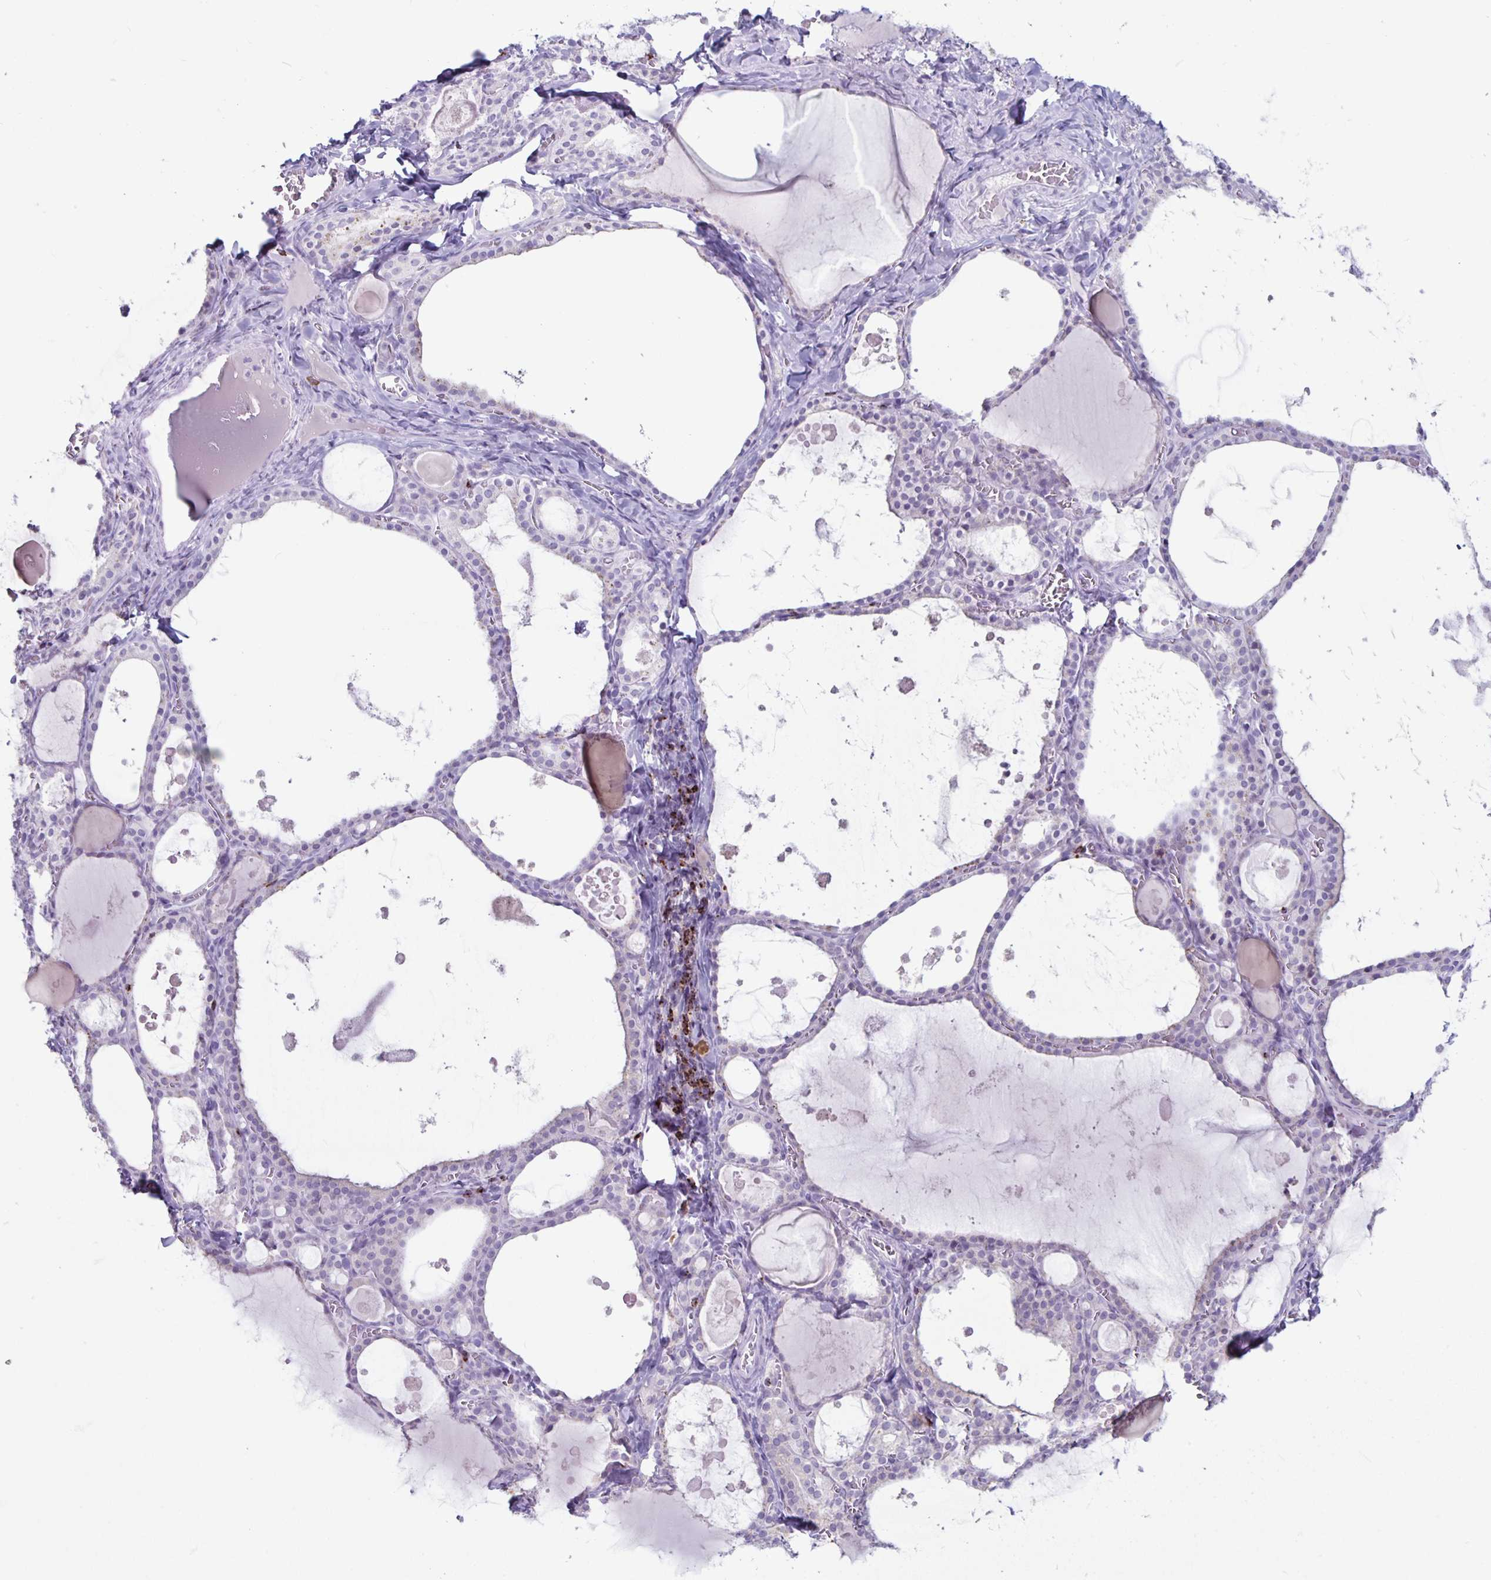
{"staining": {"intensity": "negative", "quantity": "none", "location": "none"}, "tissue": "thyroid gland", "cell_type": "Glandular cells", "image_type": "normal", "snomed": [{"axis": "morphology", "description": "Normal tissue, NOS"}, {"axis": "topography", "description": "Thyroid gland"}], "caption": "The IHC photomicrograph has no significant positivity in glandular cells of thyroid gland.", "gene": "GZMK", "patient": {"sex": "male", "age": 56}}